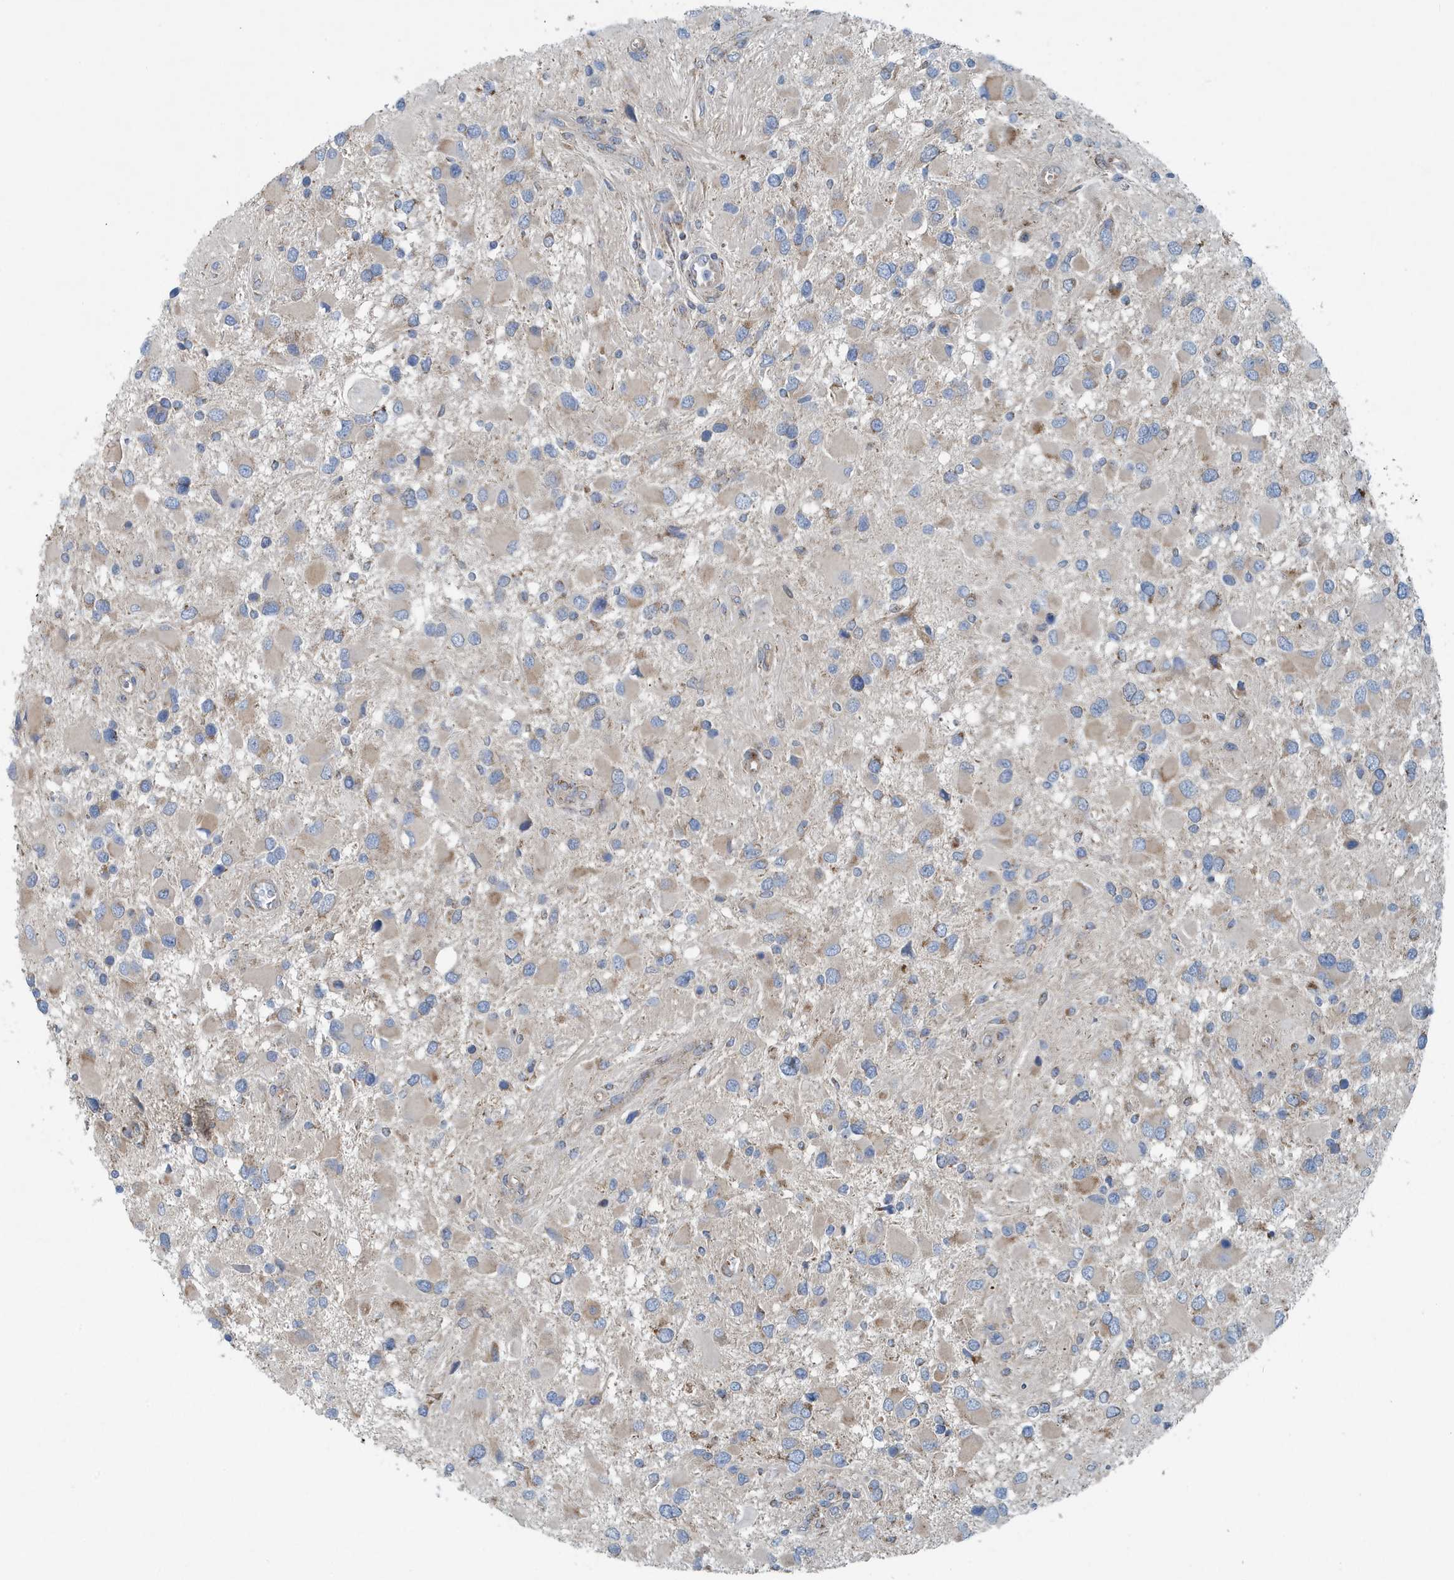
{"staining": {"intensity": "weak", "quantity": "<25%", "location": "cytoplasmic/membranous"}, "tissue": "glioma", "cell_type": "Tumor cells", "image_type": "cancer", "snomed": [{"axis": "morphology", "description": "Glioma, malignant, High grade"}, {"axis": "topography", "description": "Brain"}], "caption": "There is no significant expression in tumor cells of glioma. Brightfield microscopy of IHC stained with DAB (brown) and hematoxylin (blue), captured at high magnification.", "gene": "PPM1M", "patient": {"sex": "male", "age": 53}}